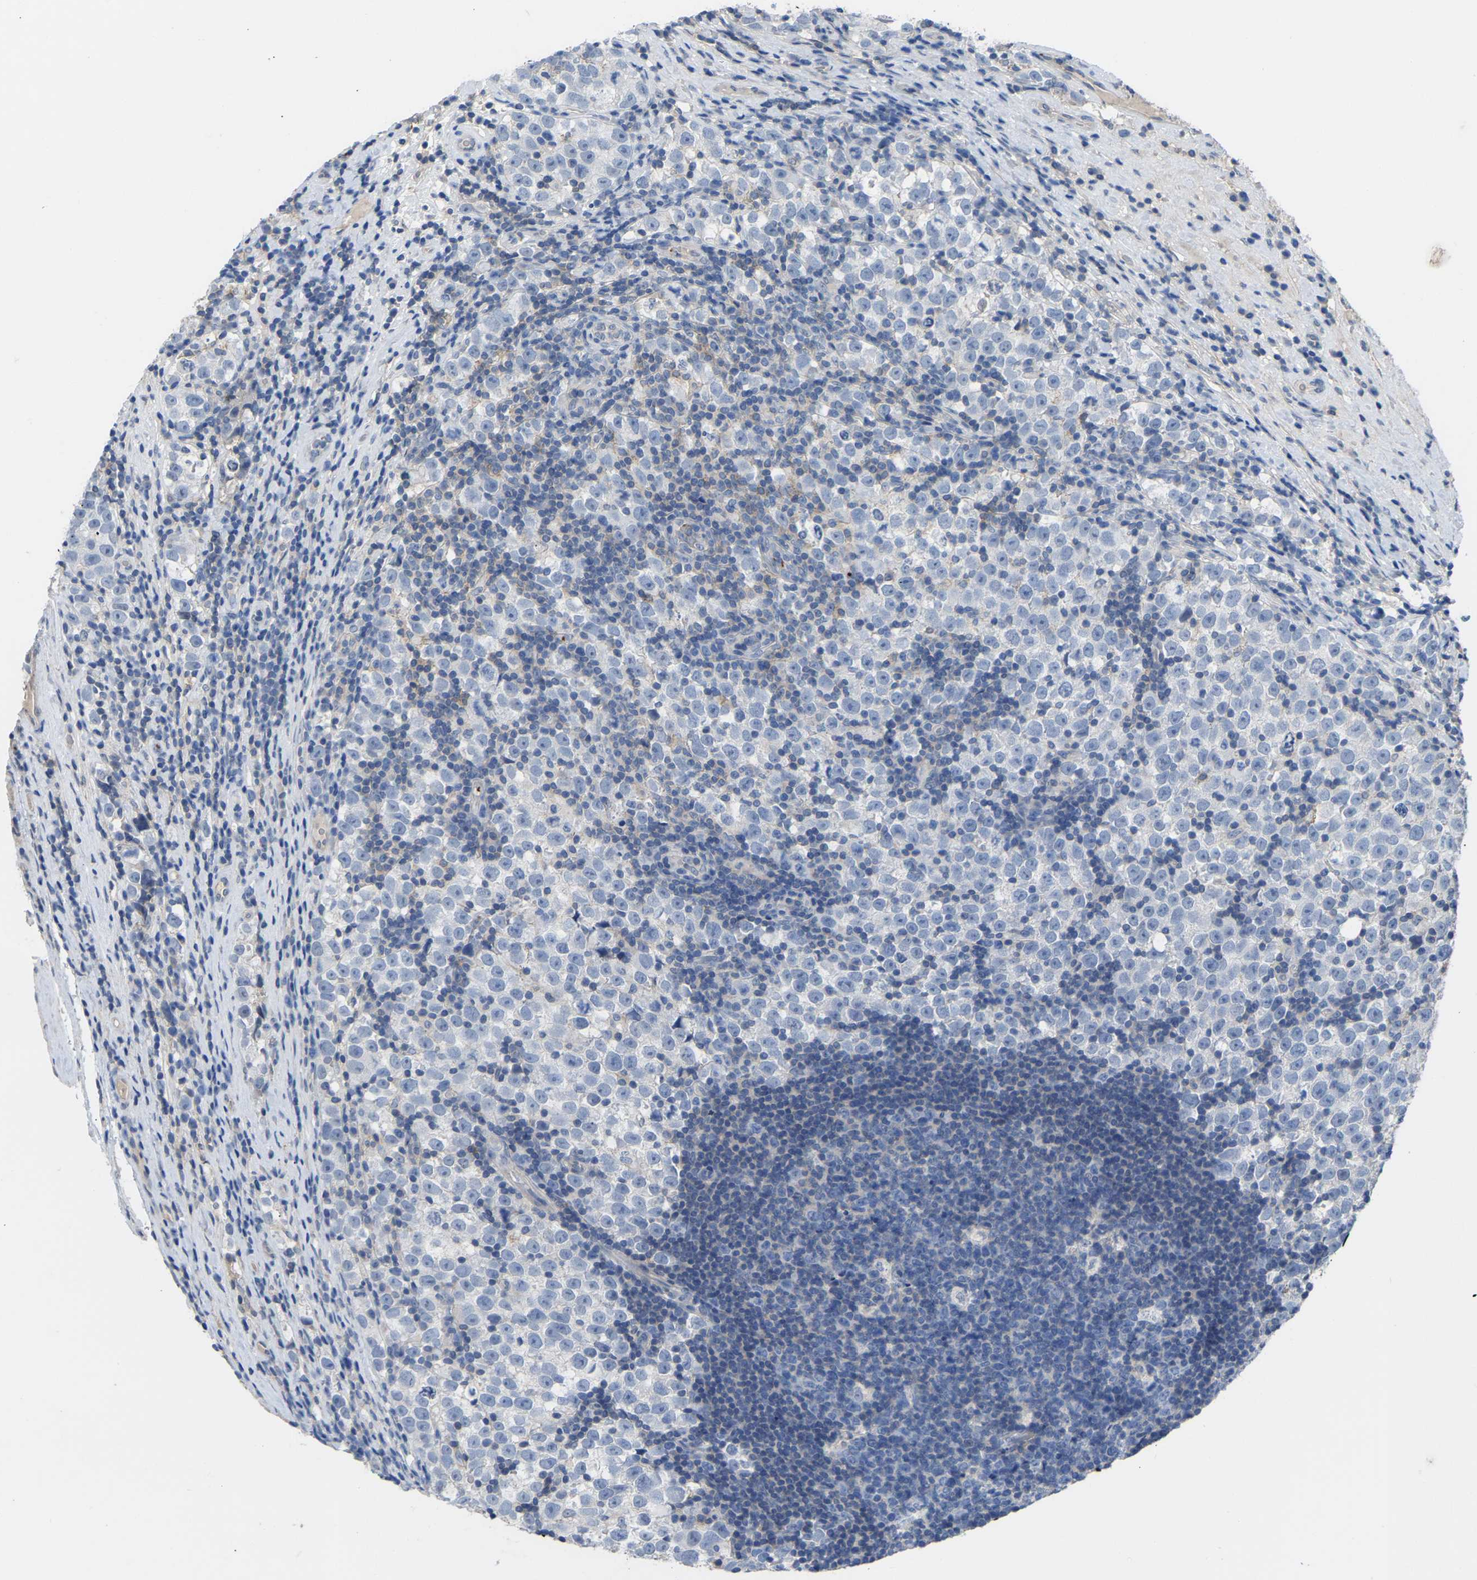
{"staining": {"intensity": "negative", "quantity": "none", "location": "none"}, "tissue": "testis cancer", "cell_type": "Tumor cells", "image_type": "cancer", "snomed": [{"axis": "morphology", "description": "Normal tissue, NOS"}, {"axis": "morphology", "description": "Seminoma, NOS"}, {"axis": "topography", "description": "Testis"}], "caption": "The image exhibits no significant positivity in tumor cells of testis seminoma.", "gene": "ZNF449", "patient": {"sex": "male", "age": 43}}